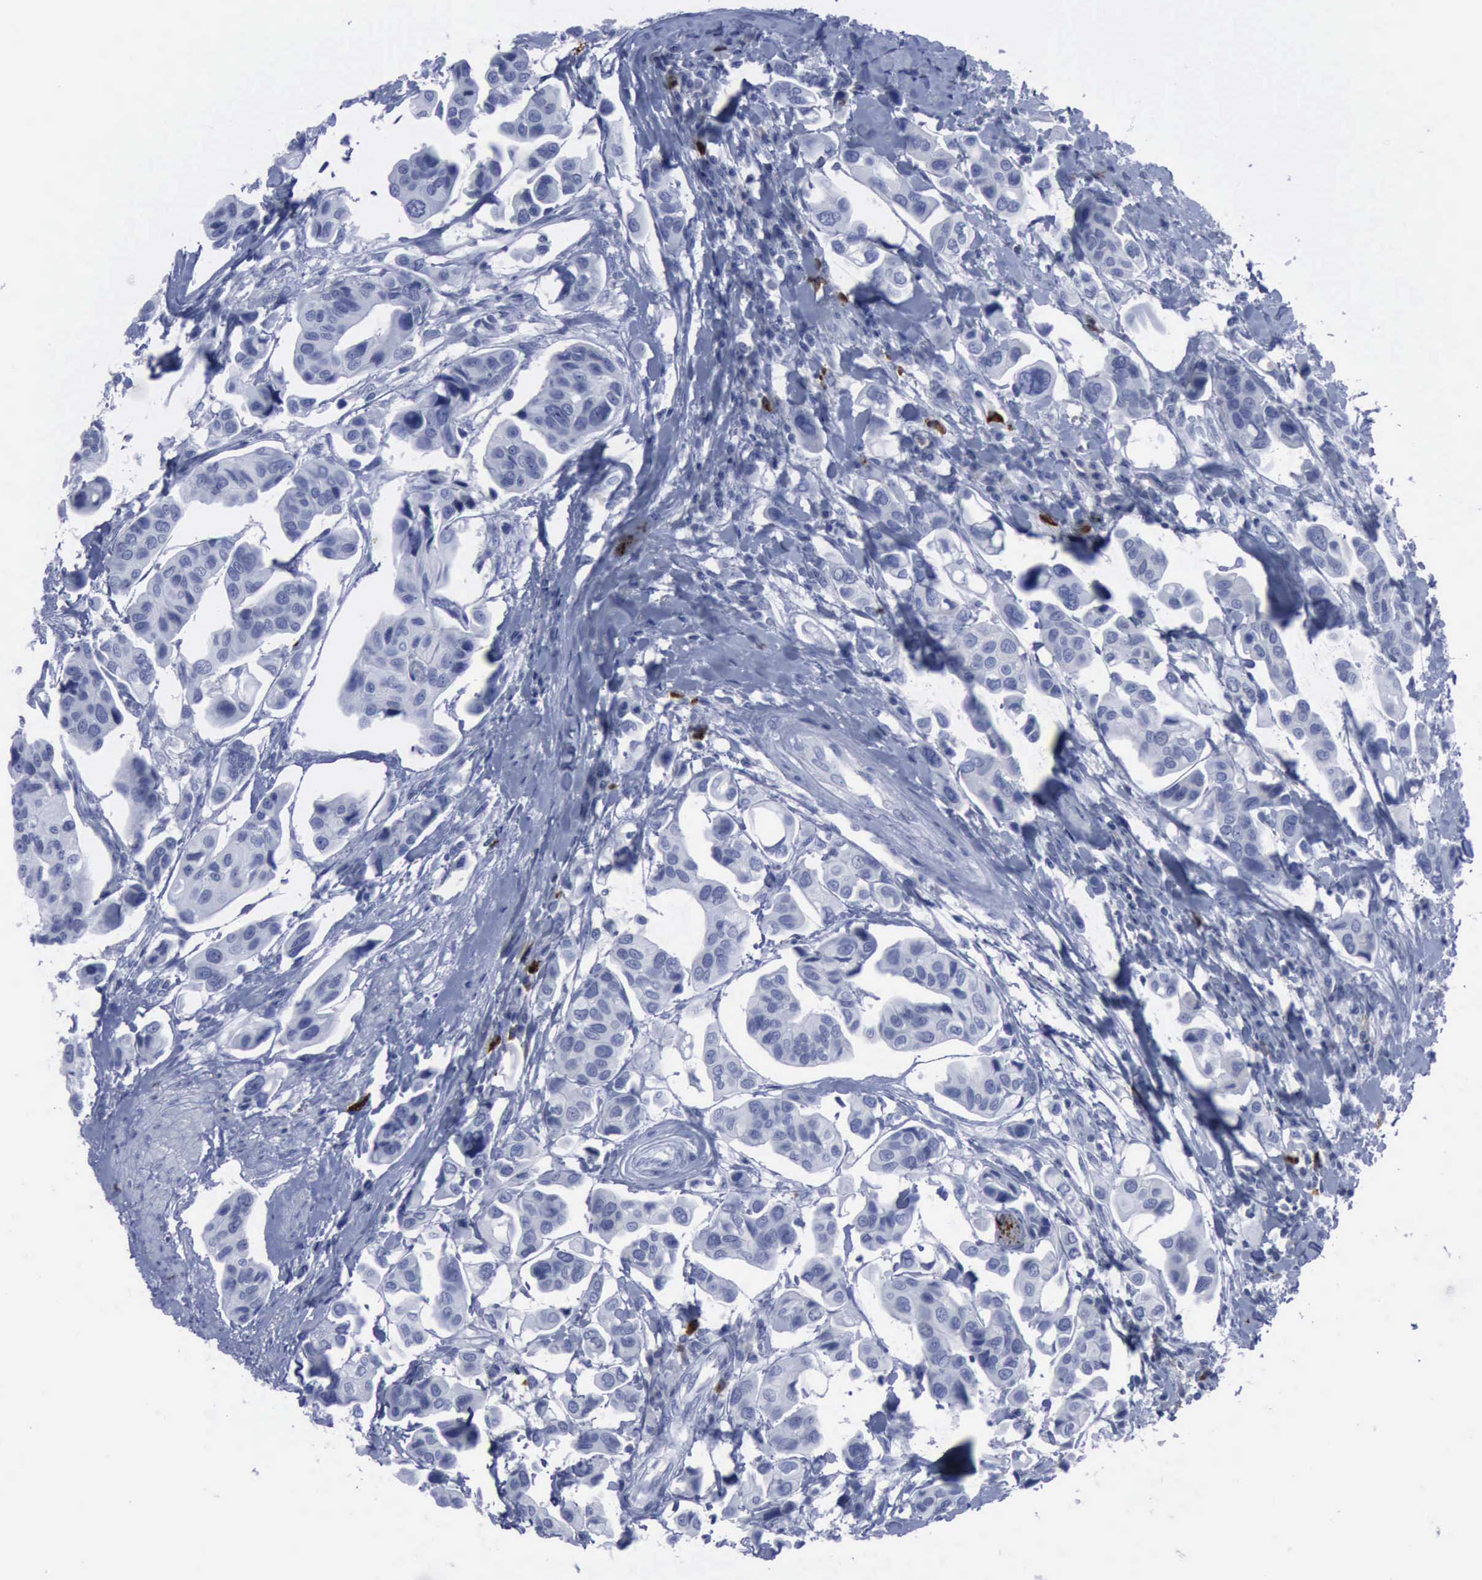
{"staining": {"intensity": "negative", "quantity": "none", "location": "none"}, "tissue": "urothelial cancer", "cell_type": "Tumor cells", "image_type": "cancer", "snomed": [{"axis": "morphology", "description": "Adenocarcinoma, NOS"}, {"axis": "topography", "description": "Urinary bladder"}], "caption": "Immunohistochemistry image of neoplastic tissue: human urothelial cancer stained with DAB demonstrates no significant protein staining in tumor cells.", "gene": "NGFR", "patient": {"sex": "male", "age": 61}}